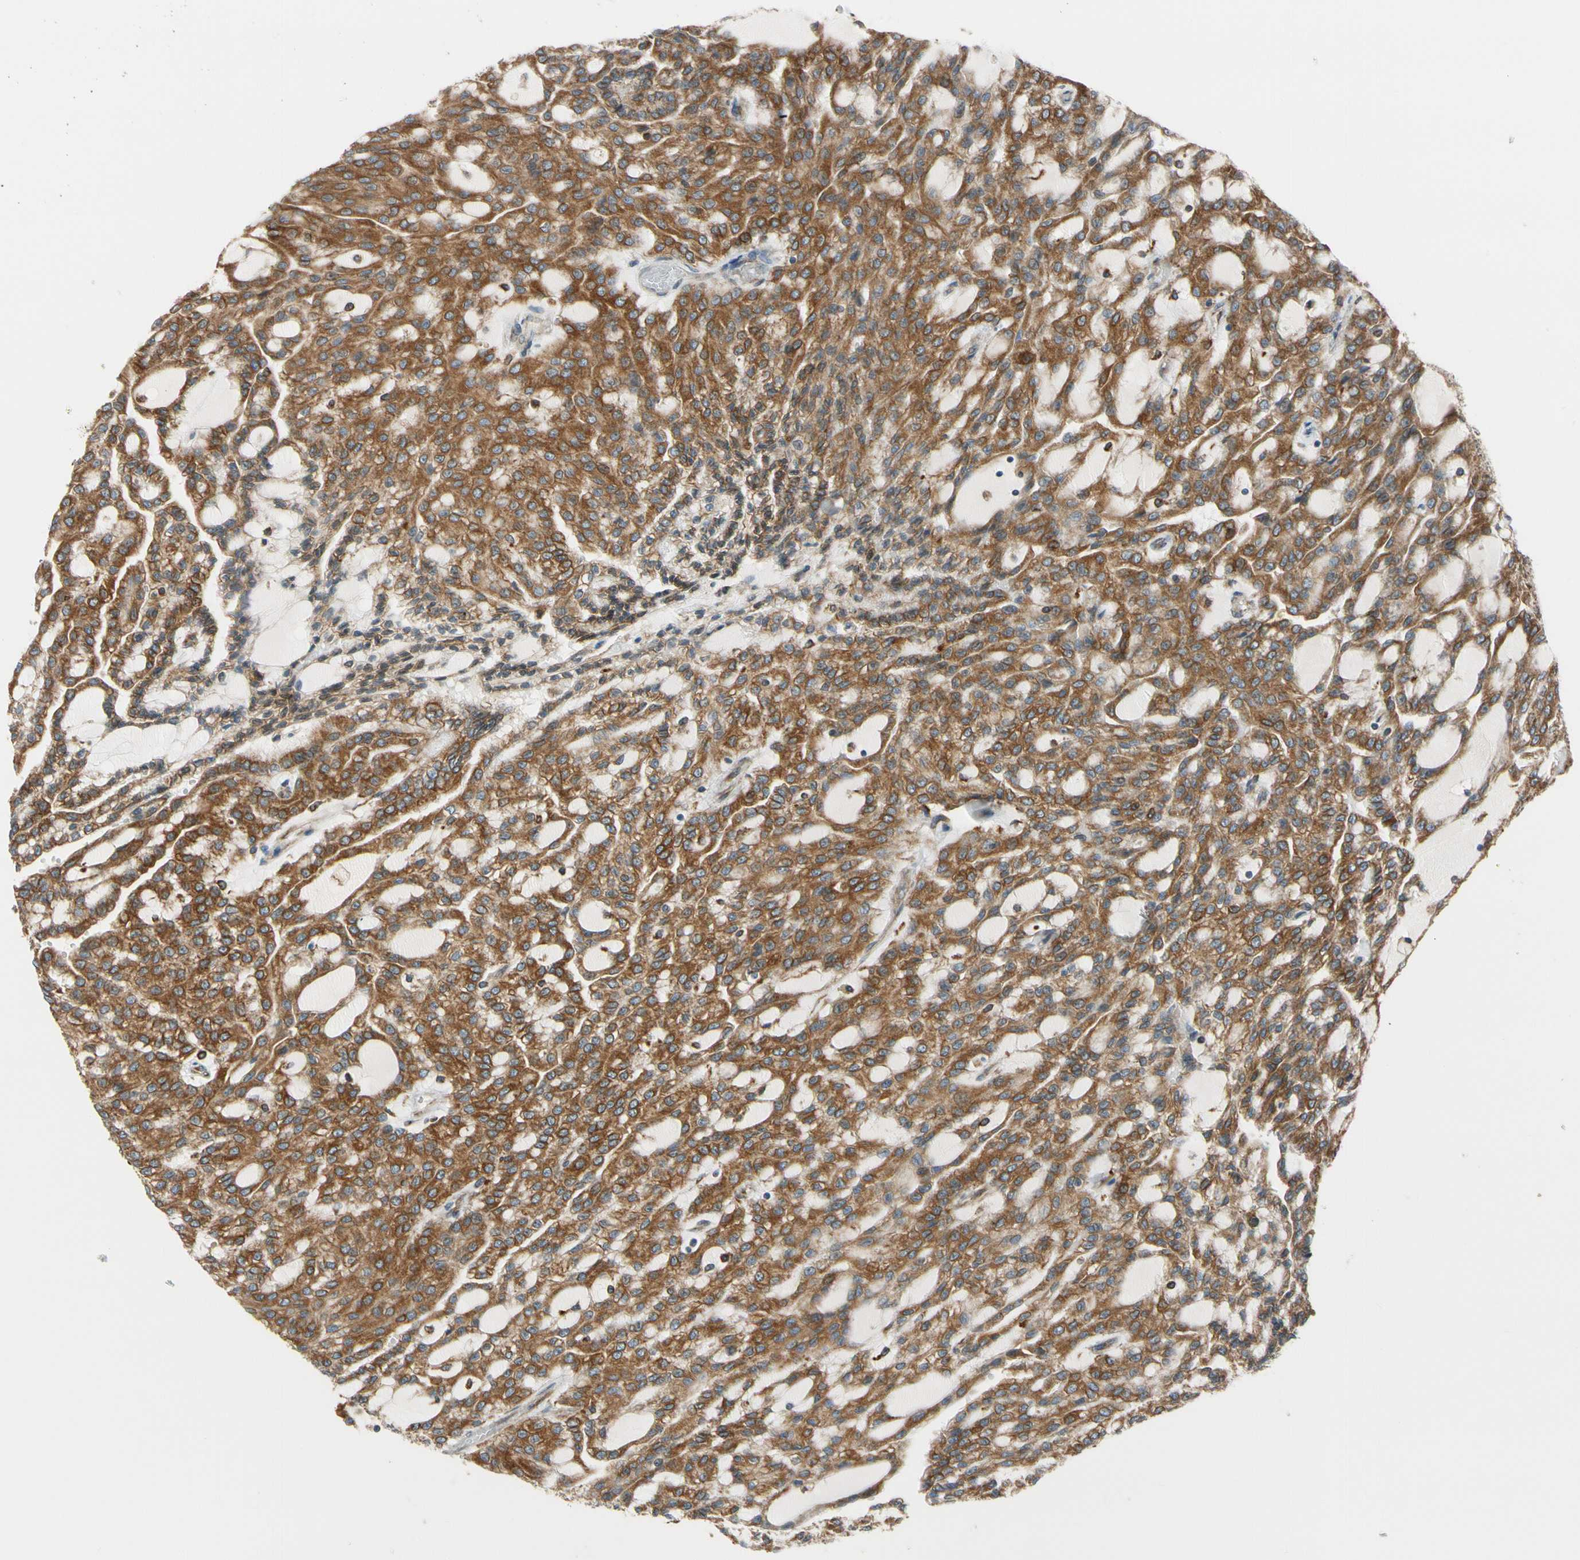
{"staining": {"intensity": "strong", "quantity": ">75%", "location": "cytoplasmic/membranous"}, "tissue": "renal cancer", "cell_type": "Tumor cells", "image_type": "cancer", "snomed": [{"axis": "morphology", "description": "Adenocarcinoma, NOS"}, {"axis": "topography", "description": "Kidney"}], "caption": "Brown immunohistochemical staining in human renal adenocarcinoma demonstrates strong cytoplasmic/membranous expression in about >75% of tumor cells. The staining was performed using DAB (3,3'-diaminobenzidine), with brown indicating positive protein expression. Nuclei are stained blue with hematoxylin.", "gene": "CLCC1", "patient": {"sex": "male", "age": 63}}